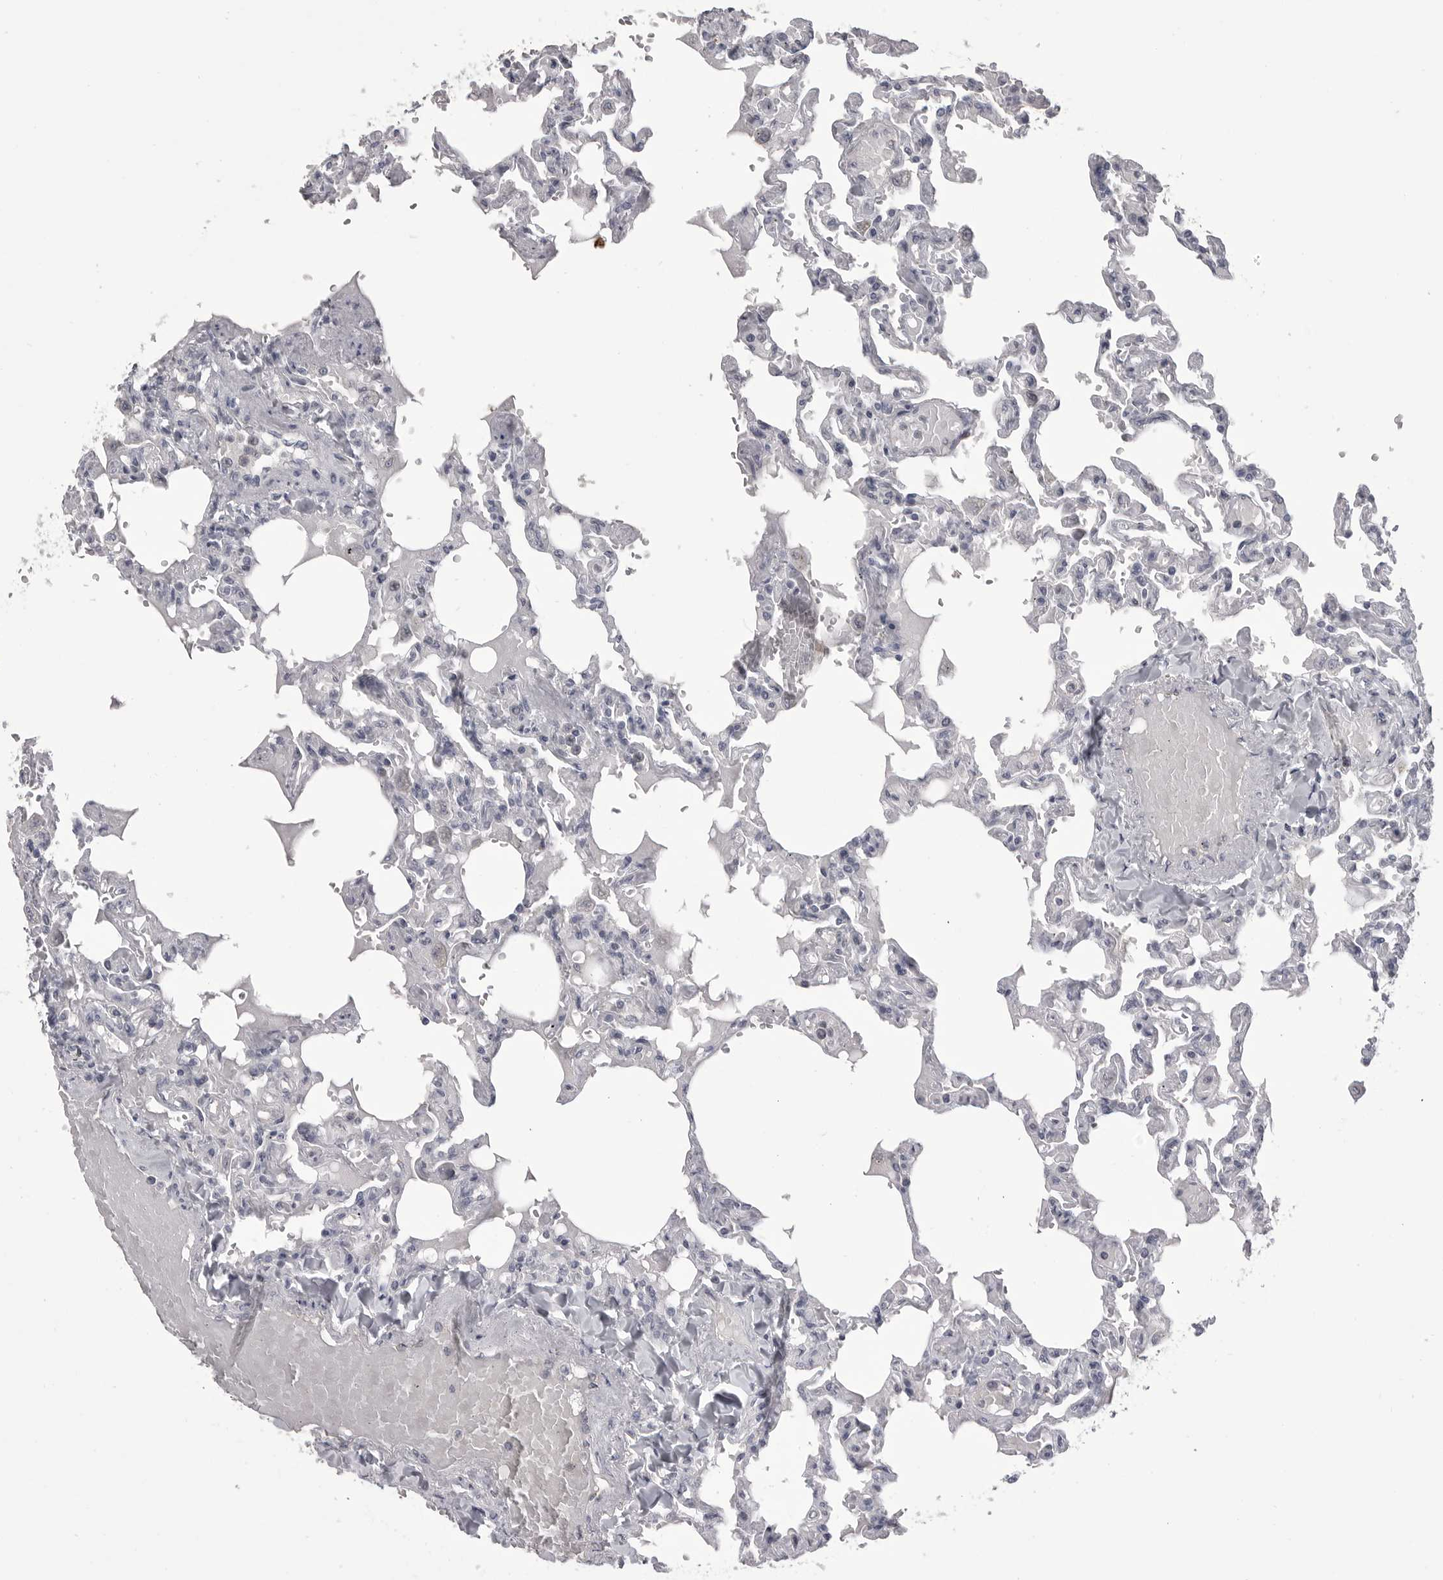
{"staining": {"intensity": "negative", "quantity": "none", "location": "none"}, "tissue": "lung", "cell_type": "Alveolar cells", "image_type": "normal", "snomed": [{"axis": "morphology", "description": "Normal tissue, NOS"}, {"axis": "topography", "description": "Lung"}], "caption": "Alveolar cells show no significant protein staining in benign lung.", "gene": "TIMP1", "patient": {"sex": "male", "age": 21}}